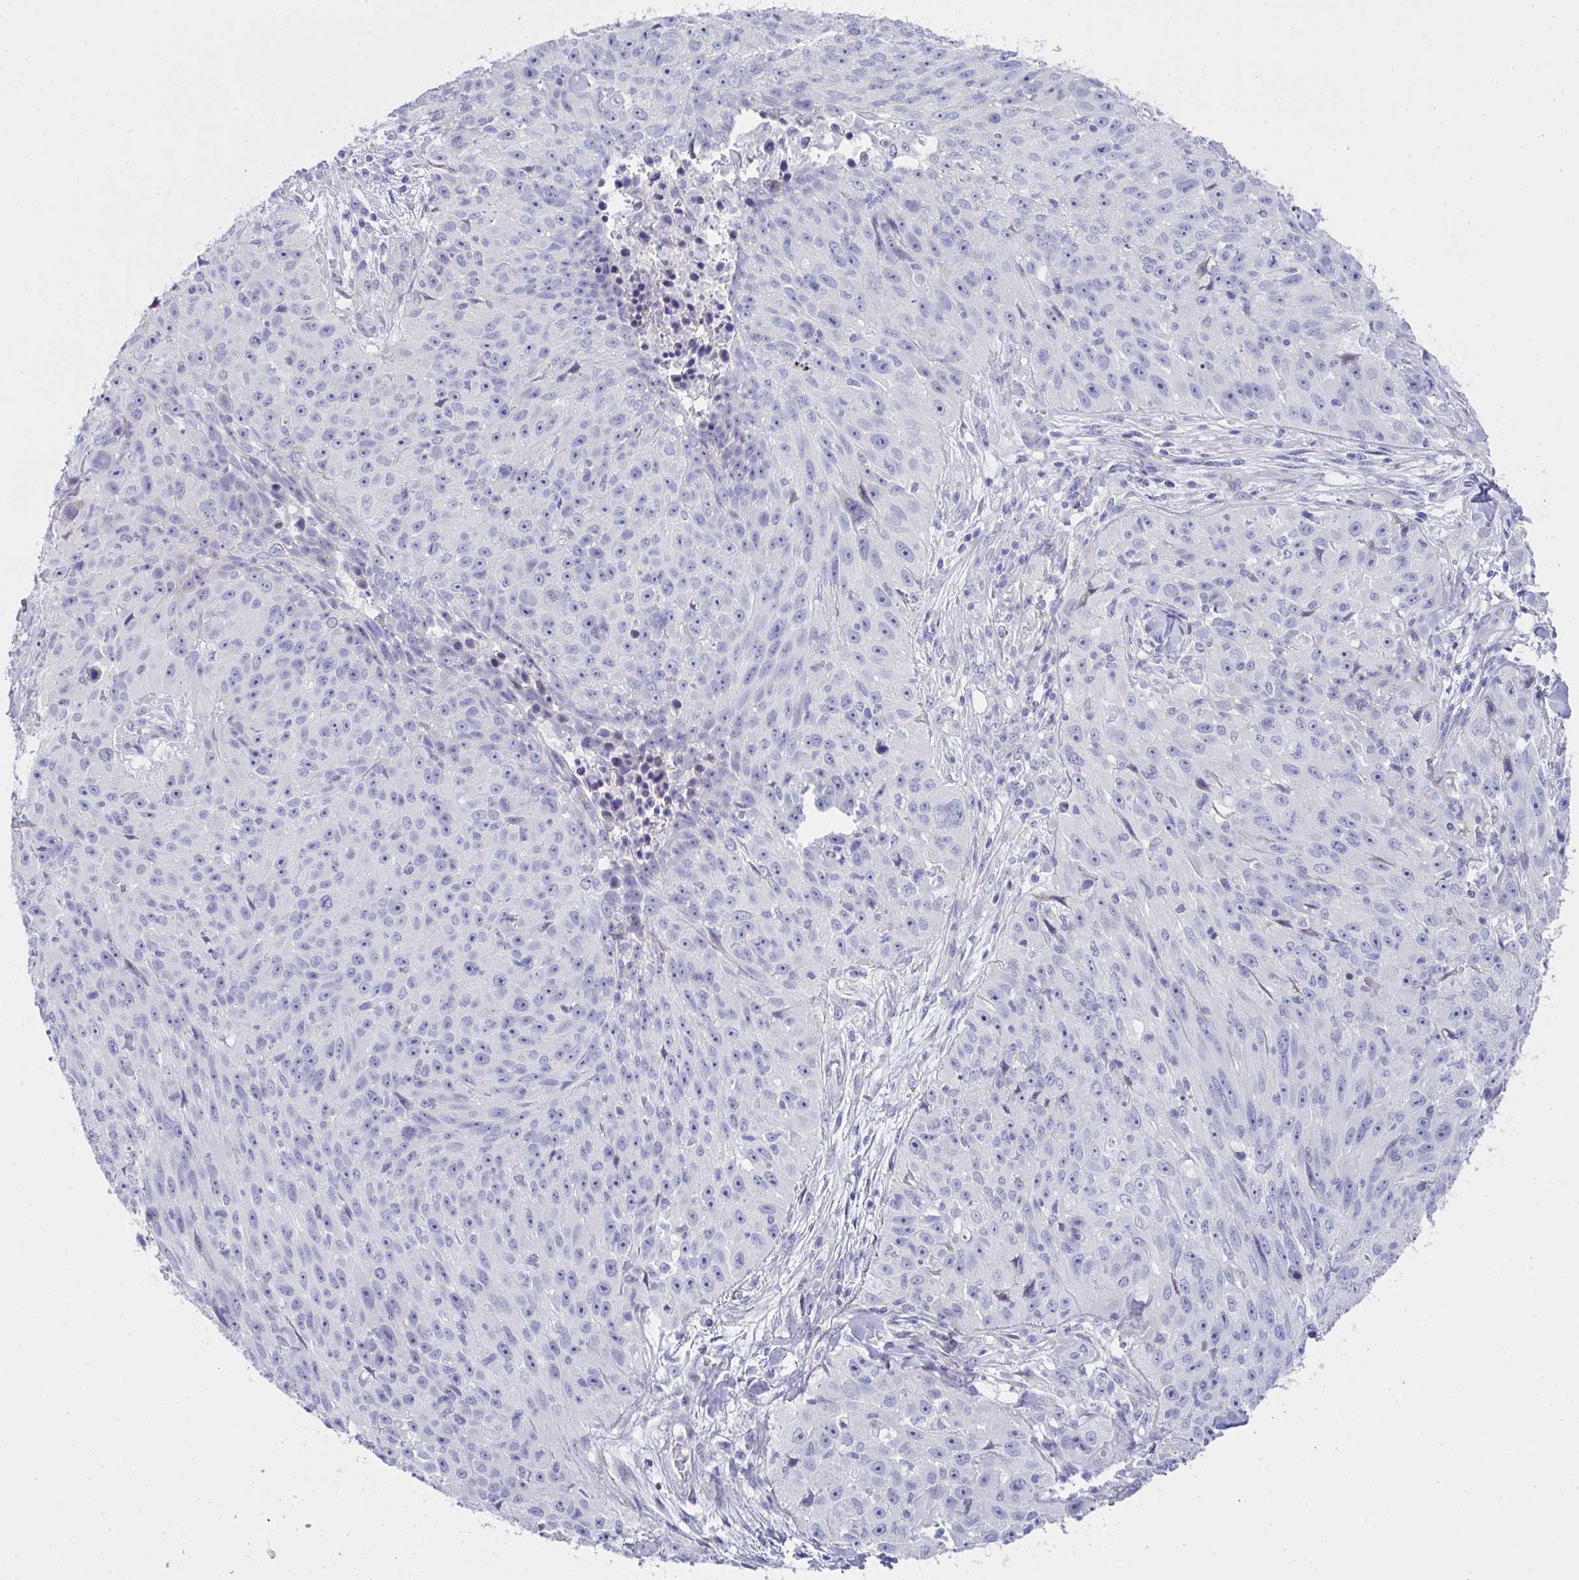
{"staining": {"intensity": "negative", "quantity": "none", "location": "none"}, "tissue": "skin cancer", "cell_type": "Tumor cells", "image_type": "cancer", "snomed": [{"axis": "morphology", "description": "Squamous cell carcinoma, NOS"}, {"axis": "topography", "description": "Skin"}], "caption": "IHC micrograph of human squamous cell carcinoma (skin) stained for a protein (brown), which exhibits no expression in tumor cells. (IHC, brightfield microscopy, high magnification).", "gene": "FBXO47", "patient": {"sex": "female", "age": 87}}